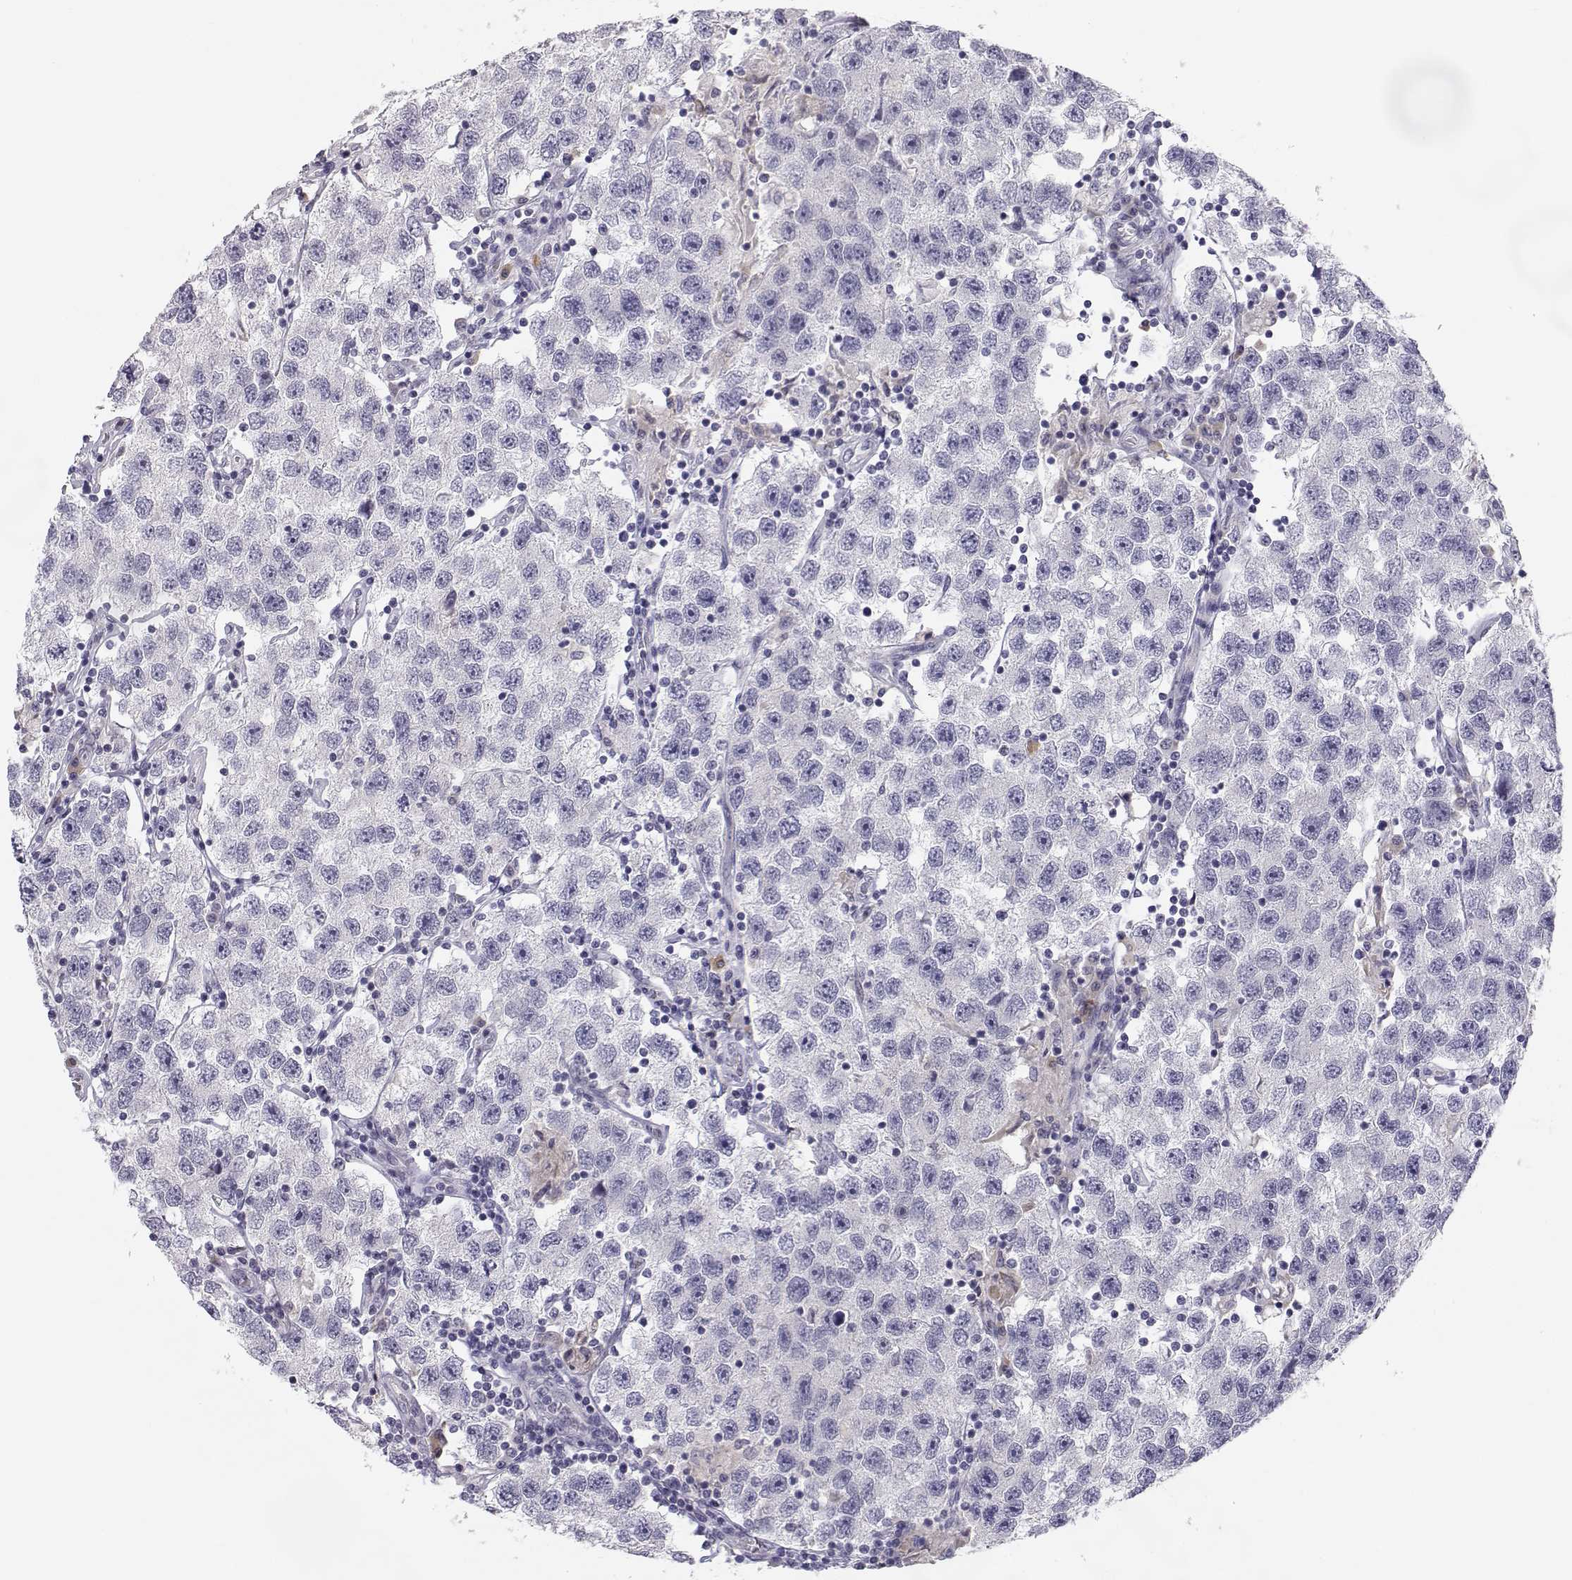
{"staining": {"intensity": "negative", "quantity": "none", "location": "none"}, "tissue": "testis cancer", "cell_type": "Tumor cells", "image_type": "cancer", "snomed": [{"axis": "morphology", "description": "Seminoma, NOS"}, {"axis": "topography", "description": "Testis"}], "caption": "Testis seminoma was stained to show a protein in brown. There is no significant expression in tumor cells. Brightfield microscopy of IHC stained with DAB (3,3'-diaminobenzidine) (brown) and hematoxylin (blue), captured at high magnification.", "gene": "ACSL6", "patient": {"sex": "male", "age": 26}}